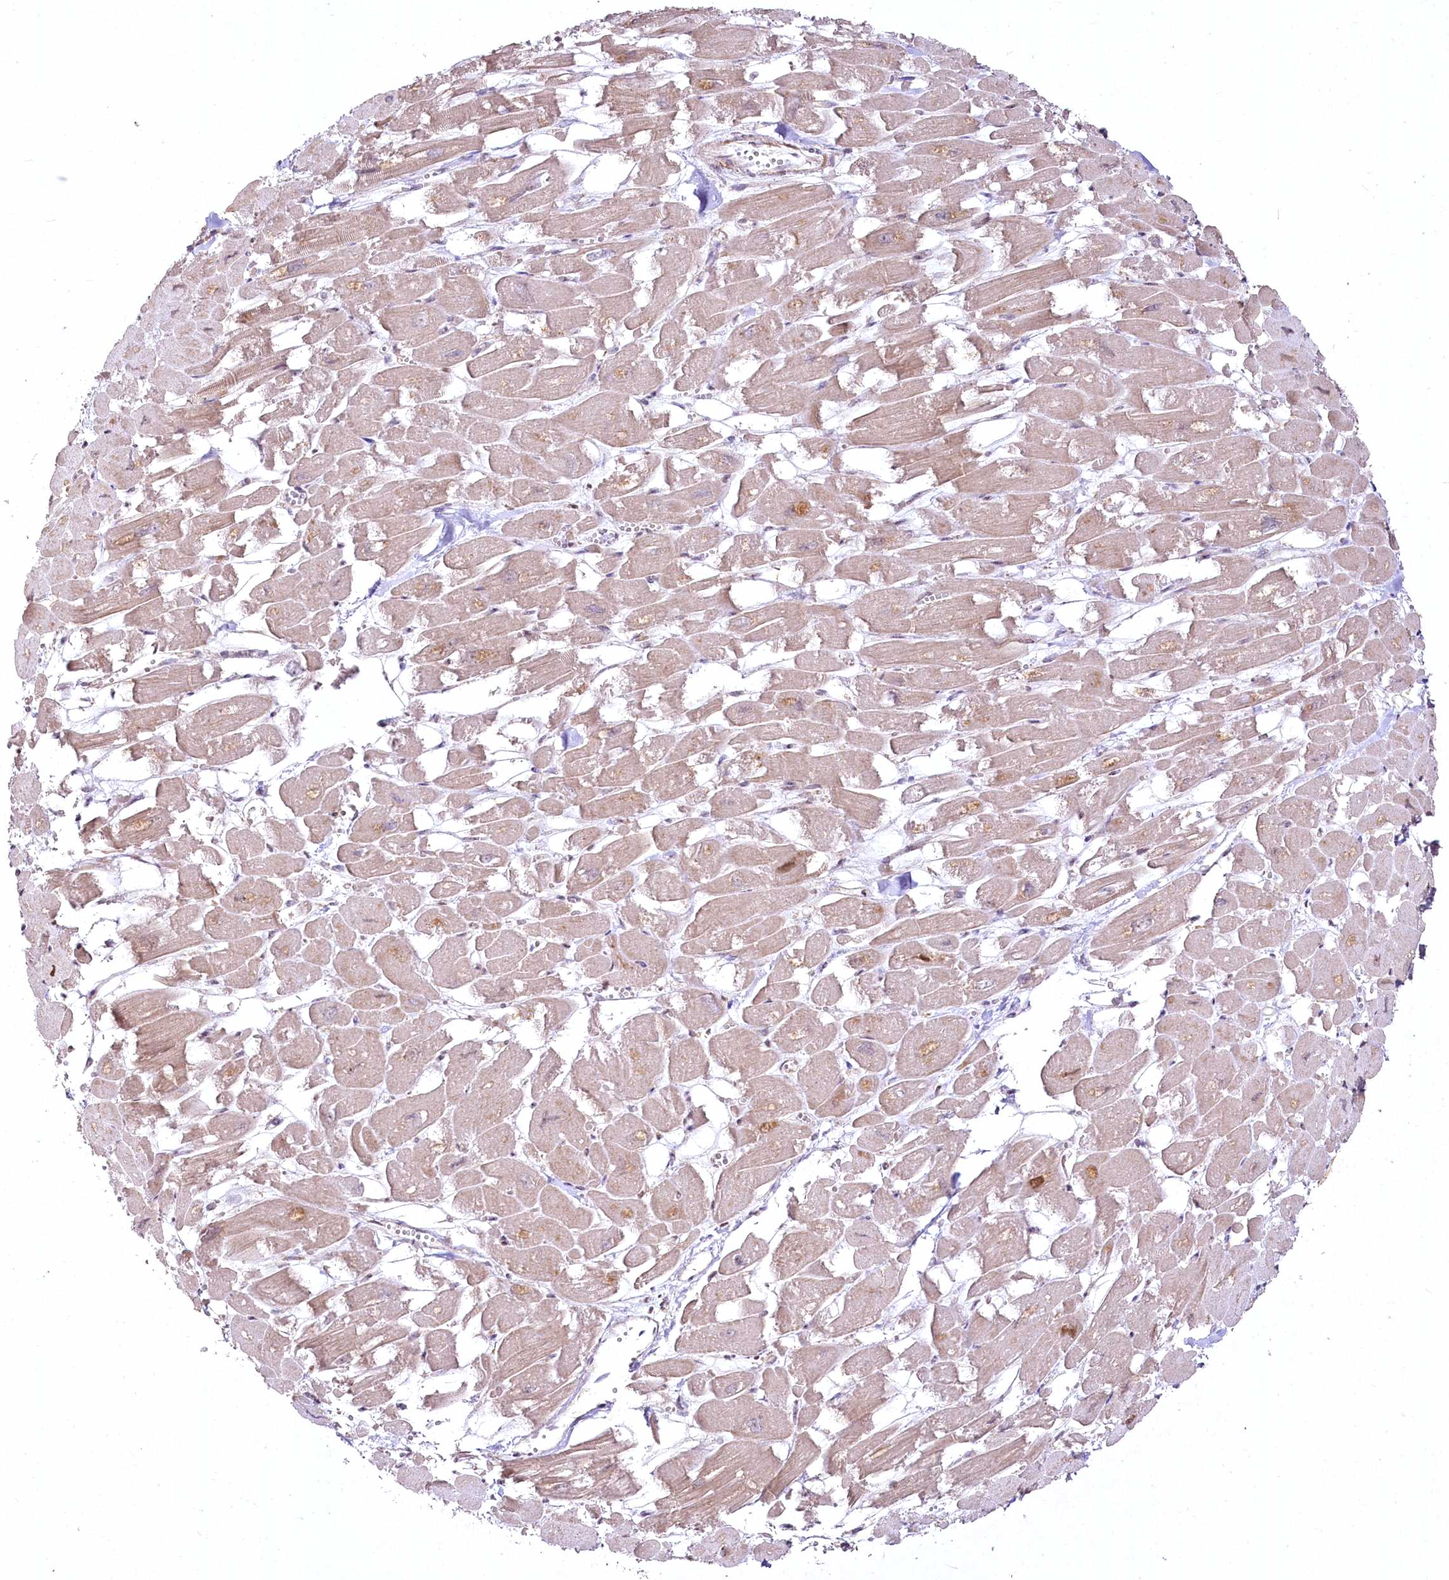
{"staining": {"intensity": "negative", "quantity": "none", "location": "none"}, "tissue": "heart muscle", "cell_type": "Cardiomyocytes", "image_type": "normal", "snomed": [{"axis": "morphology", "description": "Normal tissue, NOS"}, {"axis": "topography", "description": "Heart"}], "caption": "IHC photomicrograph of benign heart muscle: human heart muscle stained with DAB (3,3'-diaminobenzidine) exhibits no significant protein positivity in cardiomyocytes. The staining is performed using DAB brown chromogen with nuclei counter-stained in using hematoxylin.", "gene": "SH3TC1", "patient": {"sex": "male", "age": 54}}